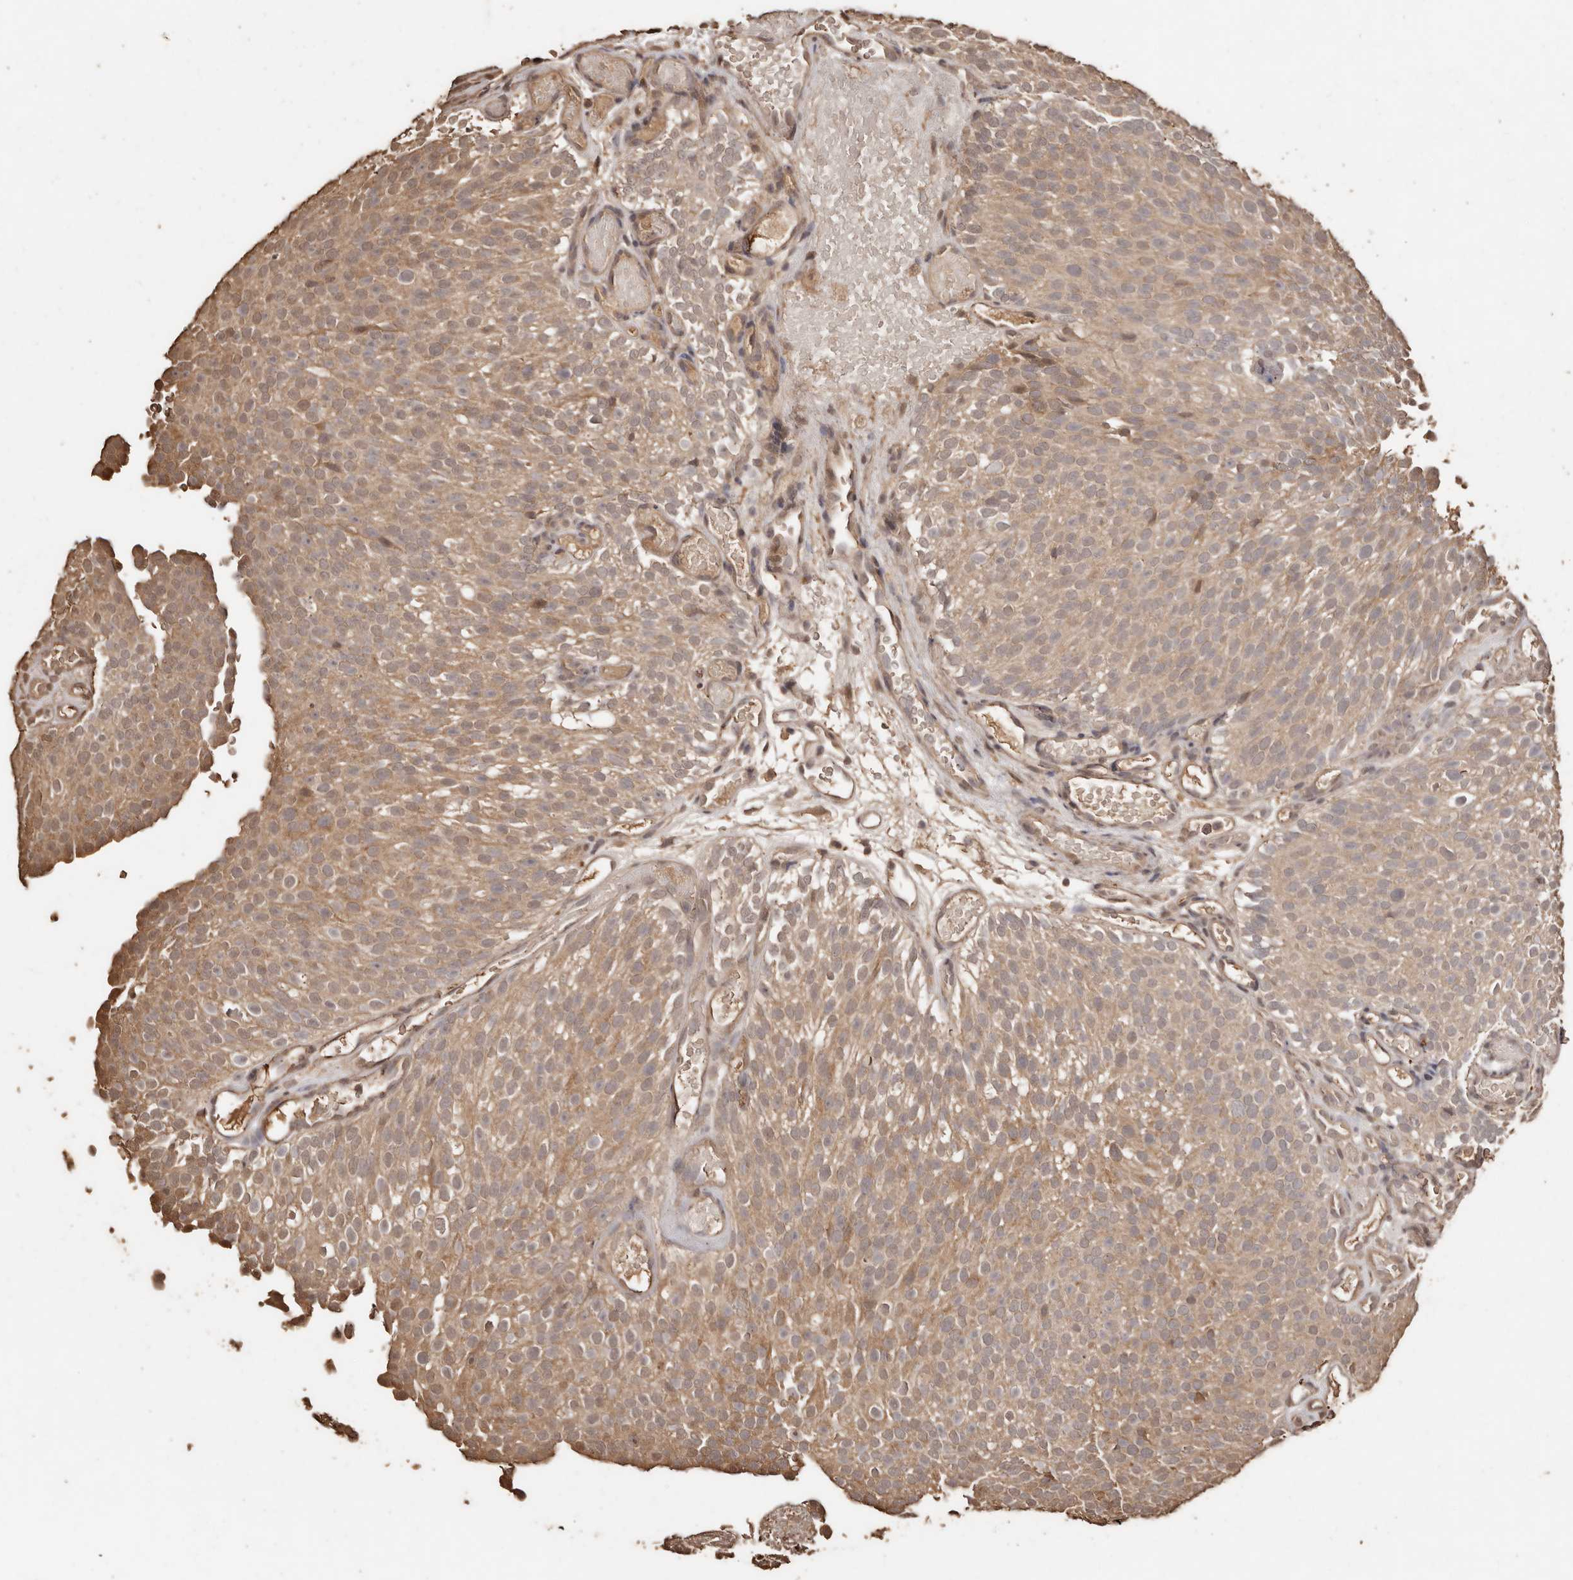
{"staining": {"intensity": "moderate", "quantity": ">75%", "location": "cytoplasmic/membranous"}, "tissue": "urothelial cancer", "cell_type": "Tumor cells", "image_type": "cancer", "snomed": [{"axis": "morphology", "description": "Urothelial carcinoma, Low grade"}, {"axis": "topography", "description": "Urinary bladder"}], "caption": "IHC staining of low-grade urothelial carcinoma, which shows medium levels of moderate cytoplasmic/membranous staining in approximately >75% of tumor cells indicating moderate cytoplasmic/membranous protein staining. The staining was performed using DAB (3,3'-diaminobenzidine) (brown) for protein detection and nuclei were counterstained in hematoxylin (blue).", "gene": "PKDCC", "patient": {"sex": "male", "age": 78}}